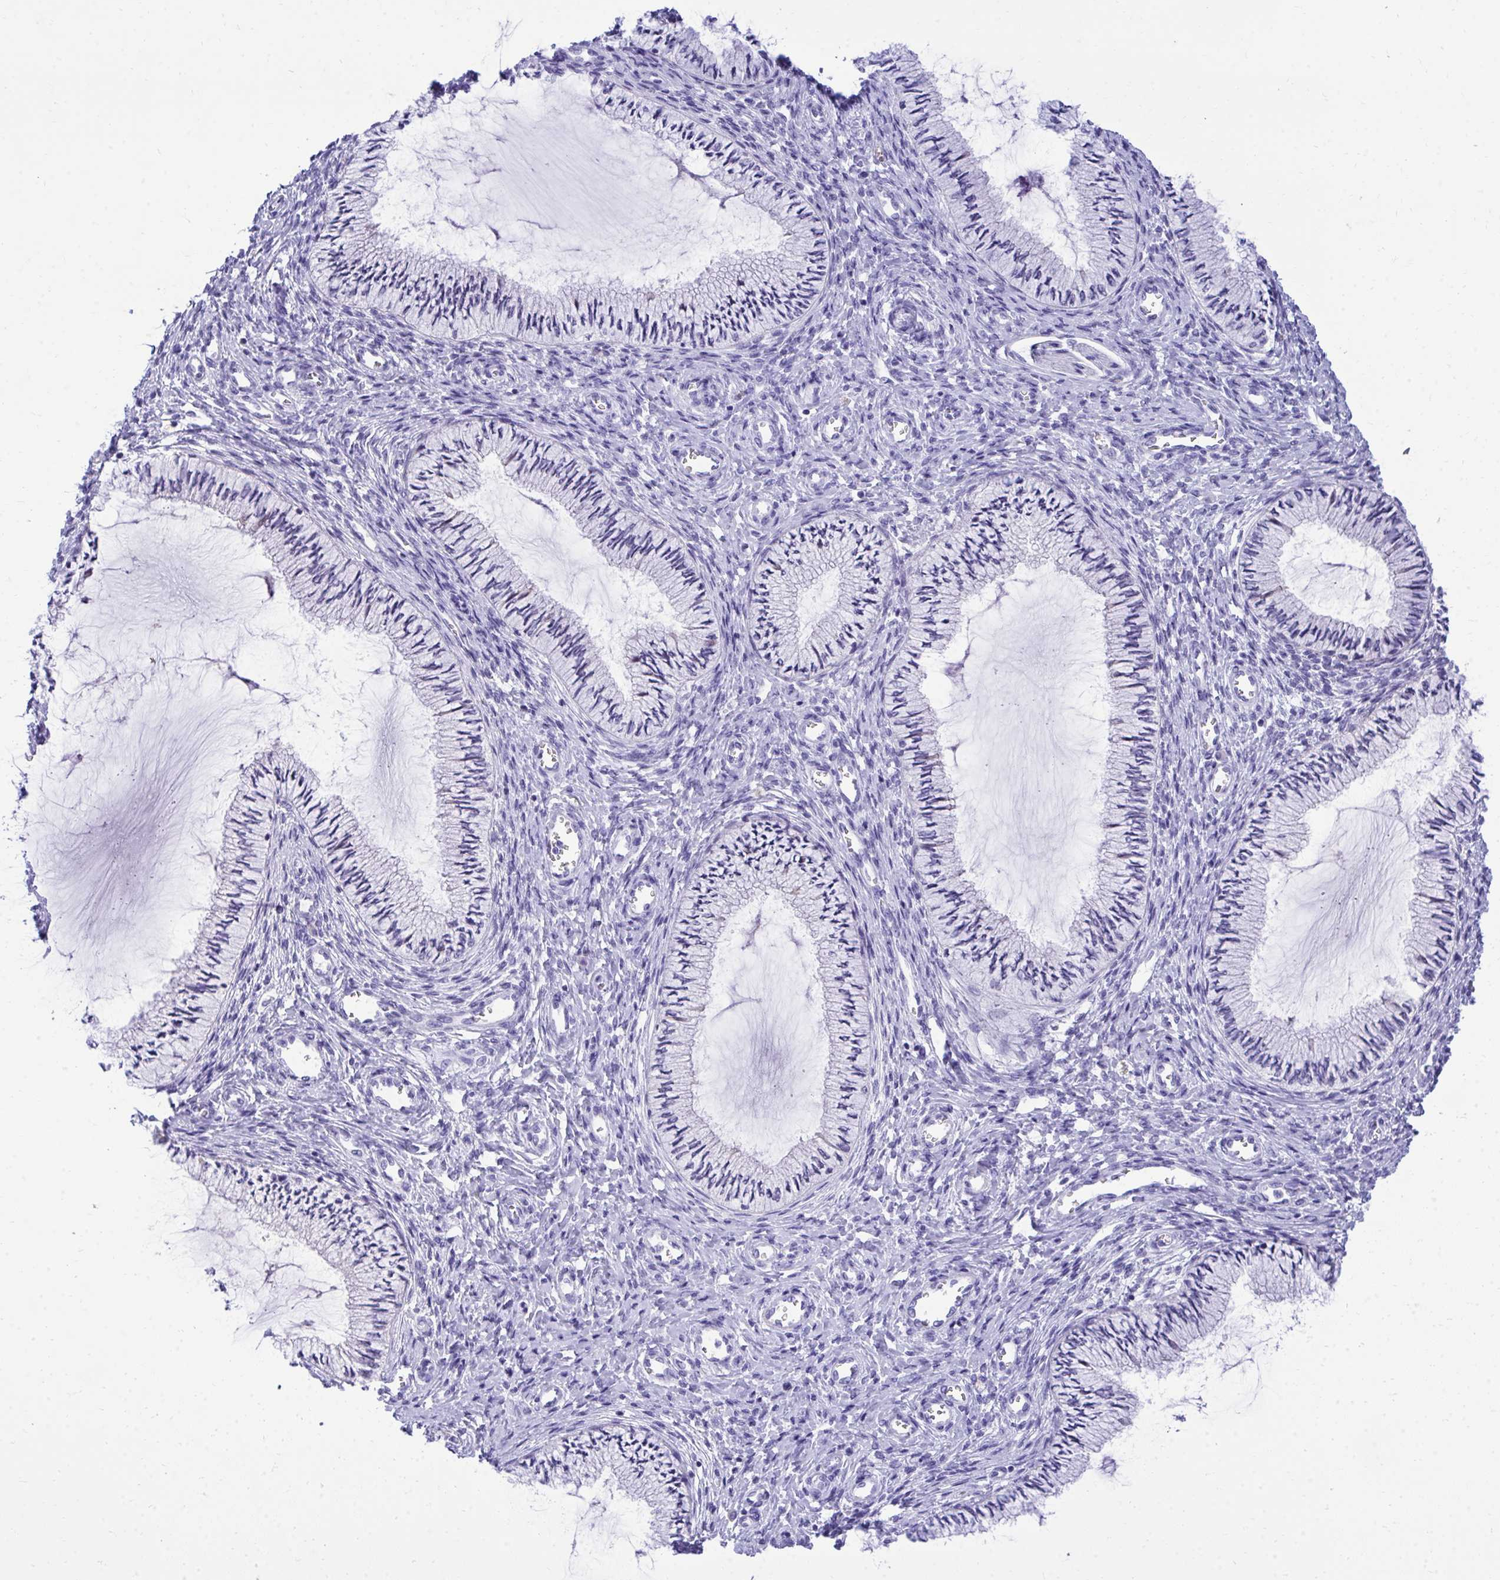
{"staining": {"intensity": "negative", "quantity": "none", "location": "none"}, "tissue": "cervix", "cell_type": "Glandular cells", "image_type": "normal", "snomed": [{"axis": "morphology", "description": "Normal tissue, NOS"}, {"axis": "topography", "description": "Cervix"}], "caption": "Immunohistochemistry photomicrograph of unremarkable human cervix stained for a protein (brown), which shows no positivity in glandular cells.", "gene": "PGM2L1", "patient": {"sex": "female", "age": 24}}